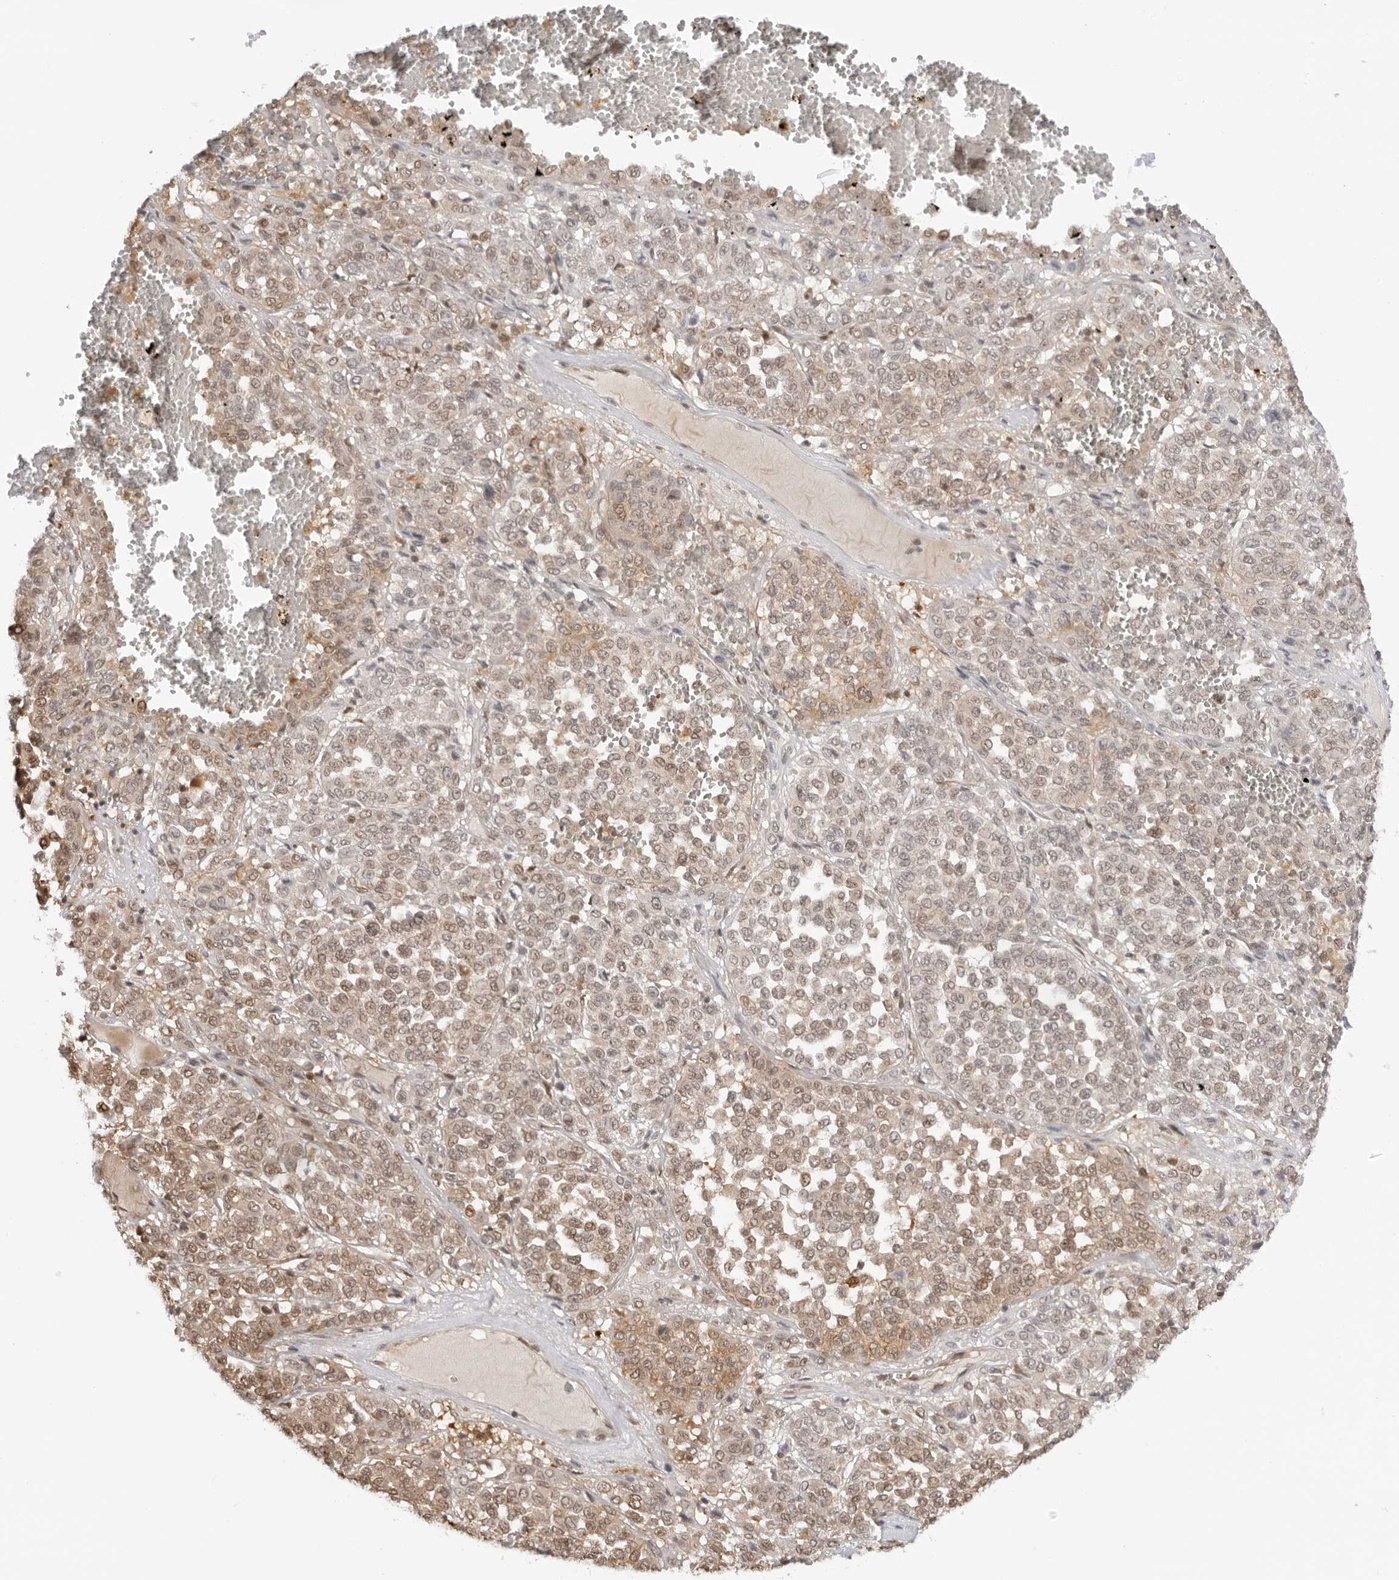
{"staining": {"intensity": "weak", "quantity": "25%-75%", "location": "cytoplasmic/membranous,nuclear"}, "tissue": "melanoma", "cell_type": "Tumor cells", "image_type": "cancer", "snomed": [{"axis": "morphology", "description": "Malignant melanoma, Metastatic site"}, {"axis": "topography", "description": "Pancreas"}], "caption": "Melanoma stained for a protein (brown) displays weak cytoplasmic/membranous and nuclear positive expression in about 25%-75% of tumor cells.", "gene": "RNF146", "patient": {"sex": "female", "age": 30}}